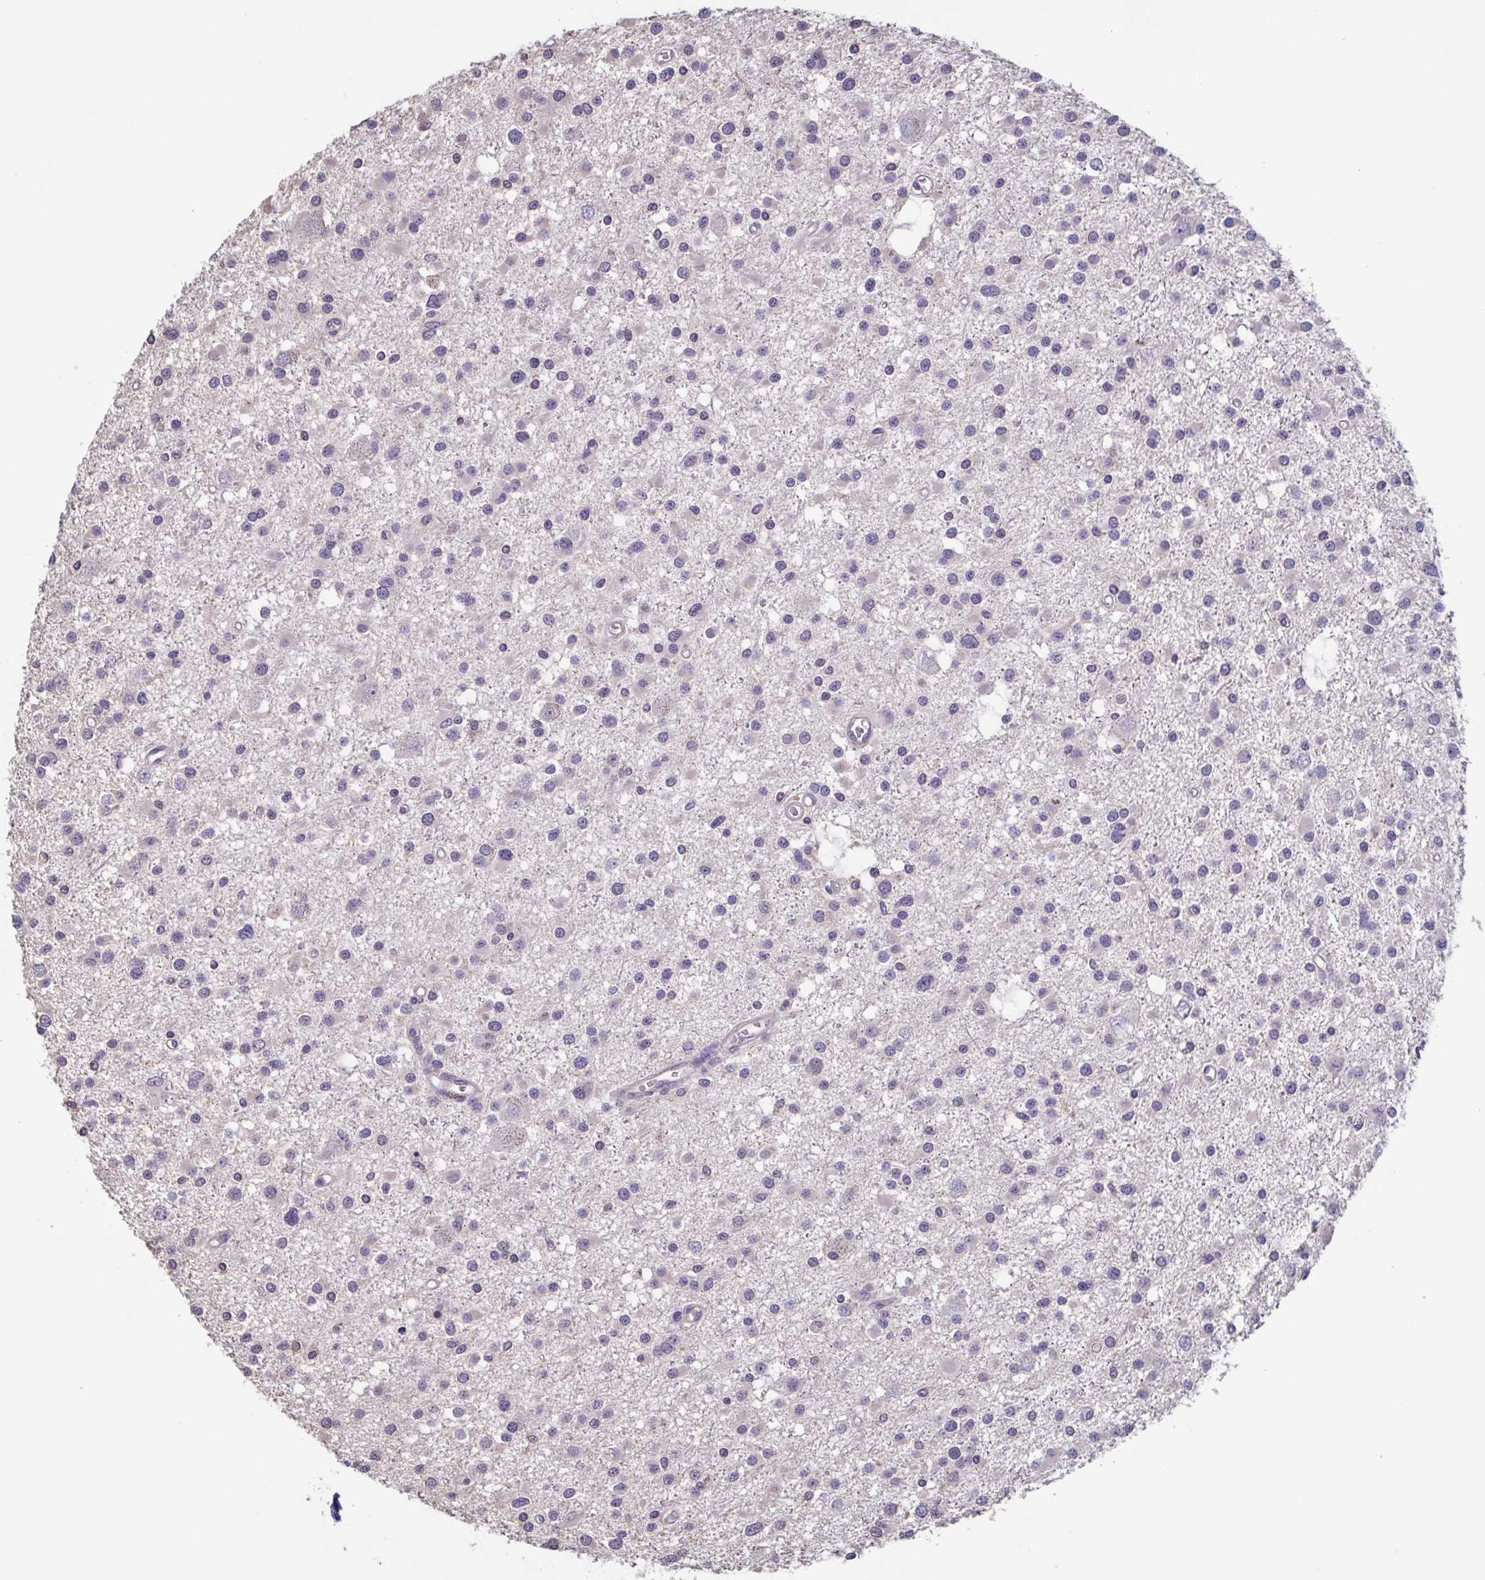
{"staining": {"intensity": "negative", "quantity": "none", "location": "none"}, "tissue": "glioma", "cell_type": "Tumor cells", "image_type": "cancer", "snomed": [{"axis": "morphology", "description": "Glioma, malignant, High grade"}, {"axis": "topography", "description": "Brain"}], "caption": "The immunohistochemistry (IHC) micrograph has no significant expression in tumor cells of glioma tissue.", "gene": "ACTRT2", "patient": {"sex": "male", "age": 54}}